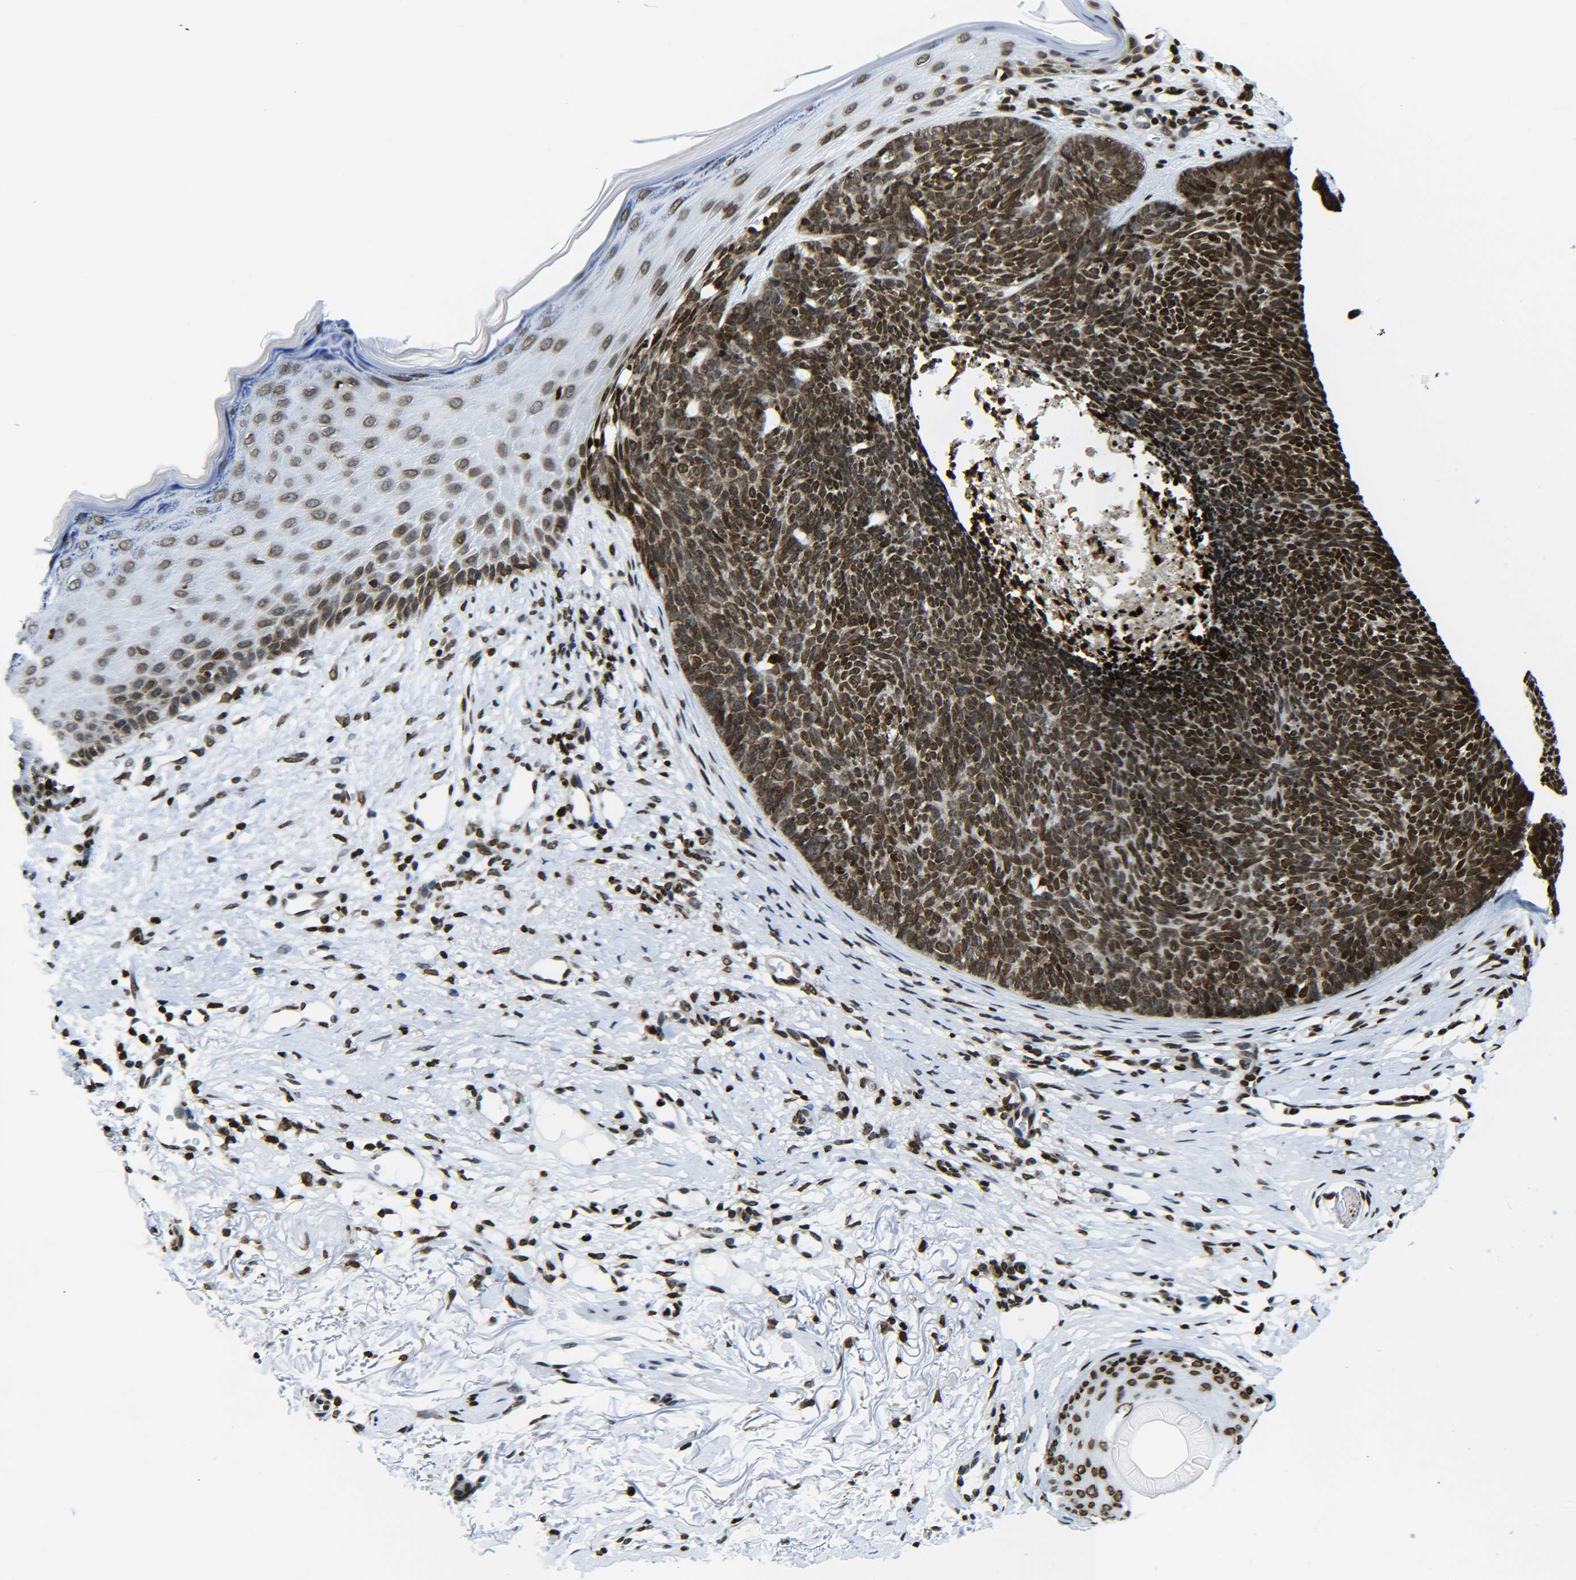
{"staining": {"intensity": "strong", "quantity": ">75%", "location": "nuclear"}, "tissue": "skin cancer", "cell_type": "Tumor cells", "image_type": "cancer", "snomed": [{"axis": "morphology", "description": "Basal cell carcinoma"}, {"axis": "topography", "description": "Skin"}], "caption": "Human skin cancer (basal cell carcinoma) stained with a brown dye exhibits strong nuclear positive expression in about >75% of tumor cells.", "gene": "H2AX", "patient": {"sex": "female", "age": 70}}